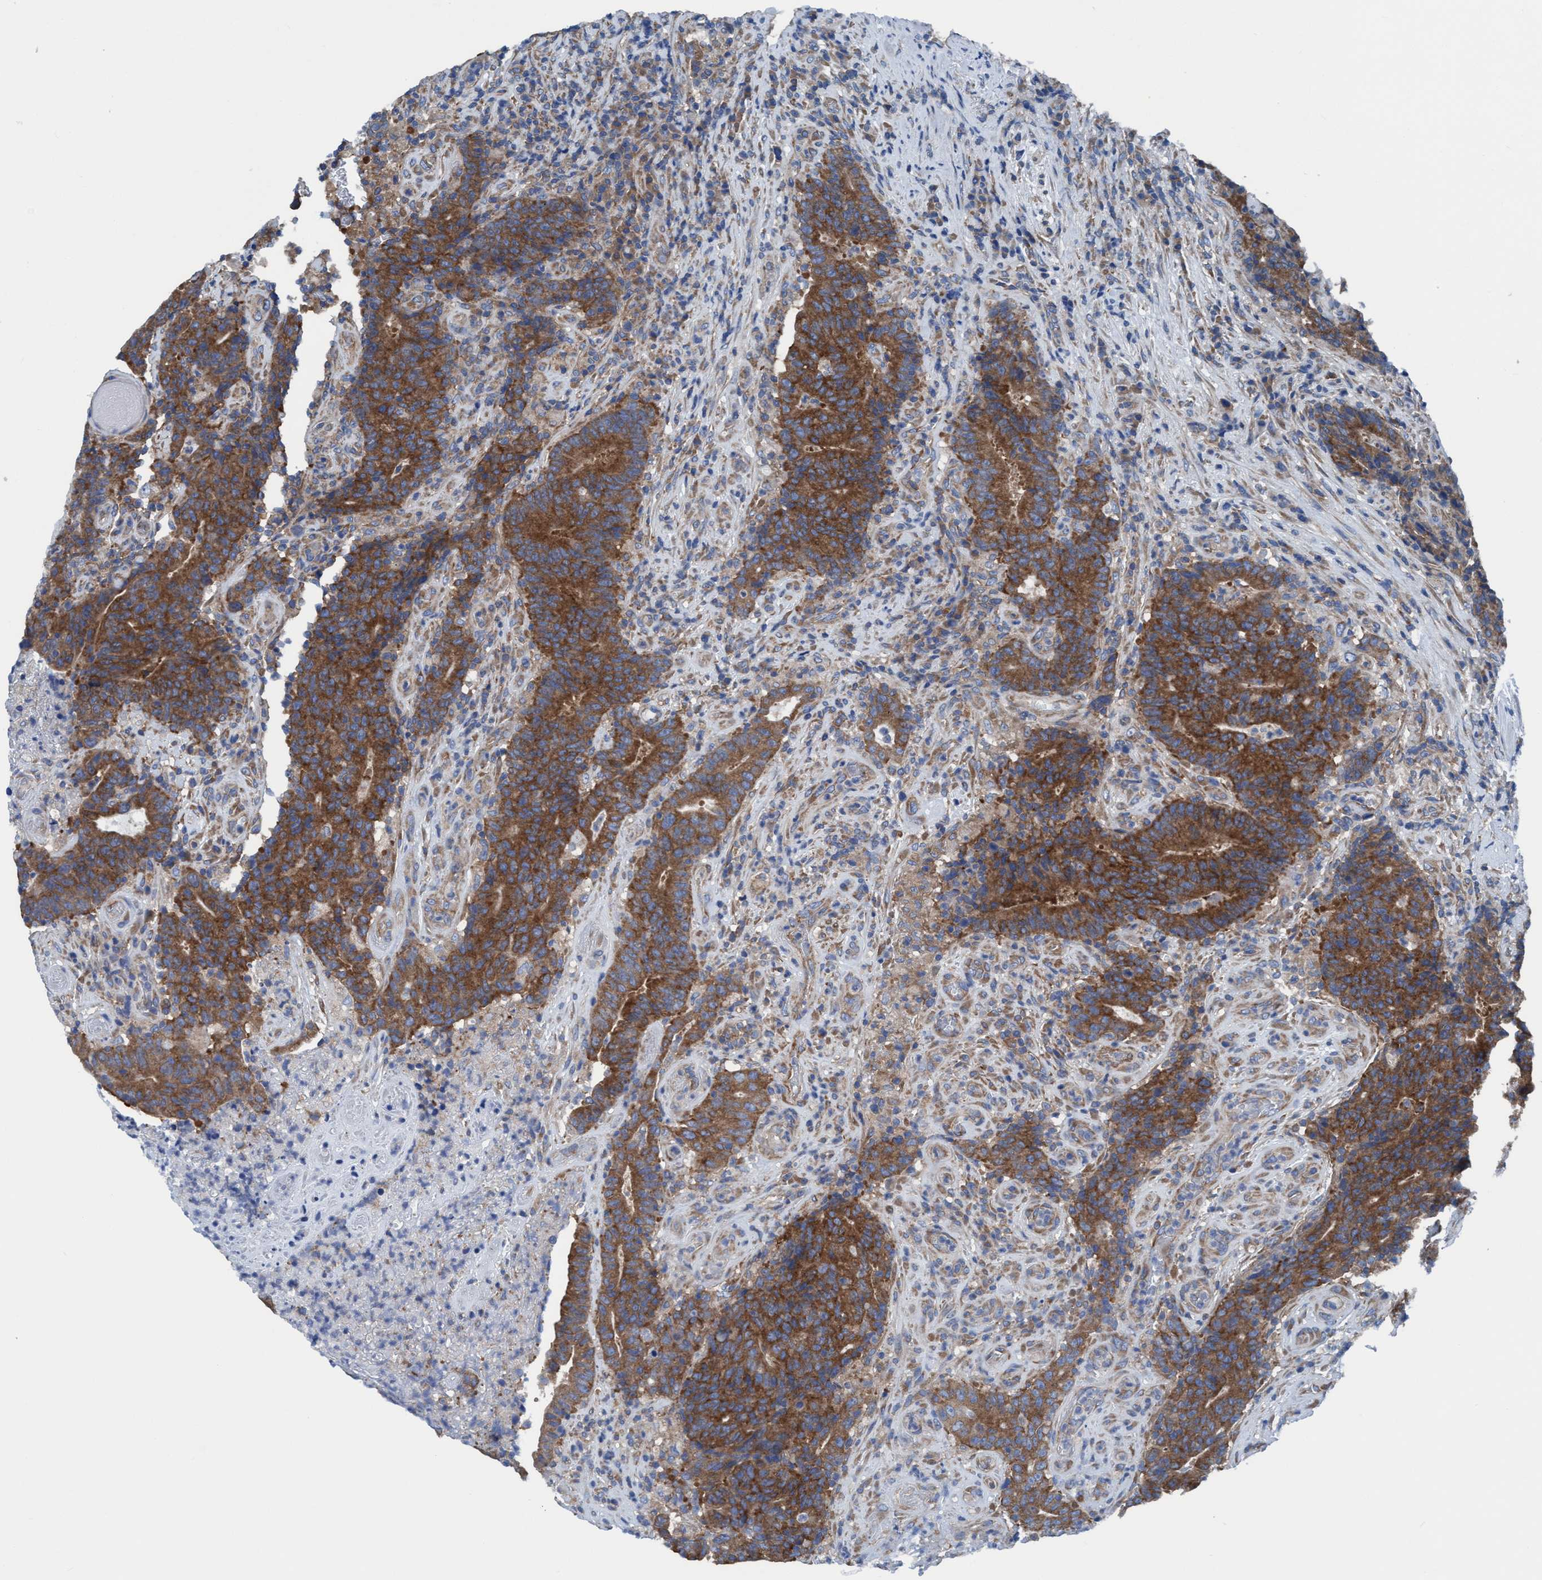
{"staining": {"intensity": "moderate", "quantity": ">75%", "location": "cytoplasmic/membranous"}, "tissue": "colorectal cancer", "cell_type": "Tumor cells", "image_type": "cancer", "snomed": [{"axis": "morphology", "description": "Normal tissue, NOS"}, {"axis": "morphology", "description": "Adenocarcinoma, NOS"}, {"axis": "topography", "description": "Colon"}], "caption": "Colorectal adenocarcinoma stained with a protein marker demonstrates moderate staining in tumor cells.", "gene": "NMT1", "patient": {"sex": "female", "age": 75}}